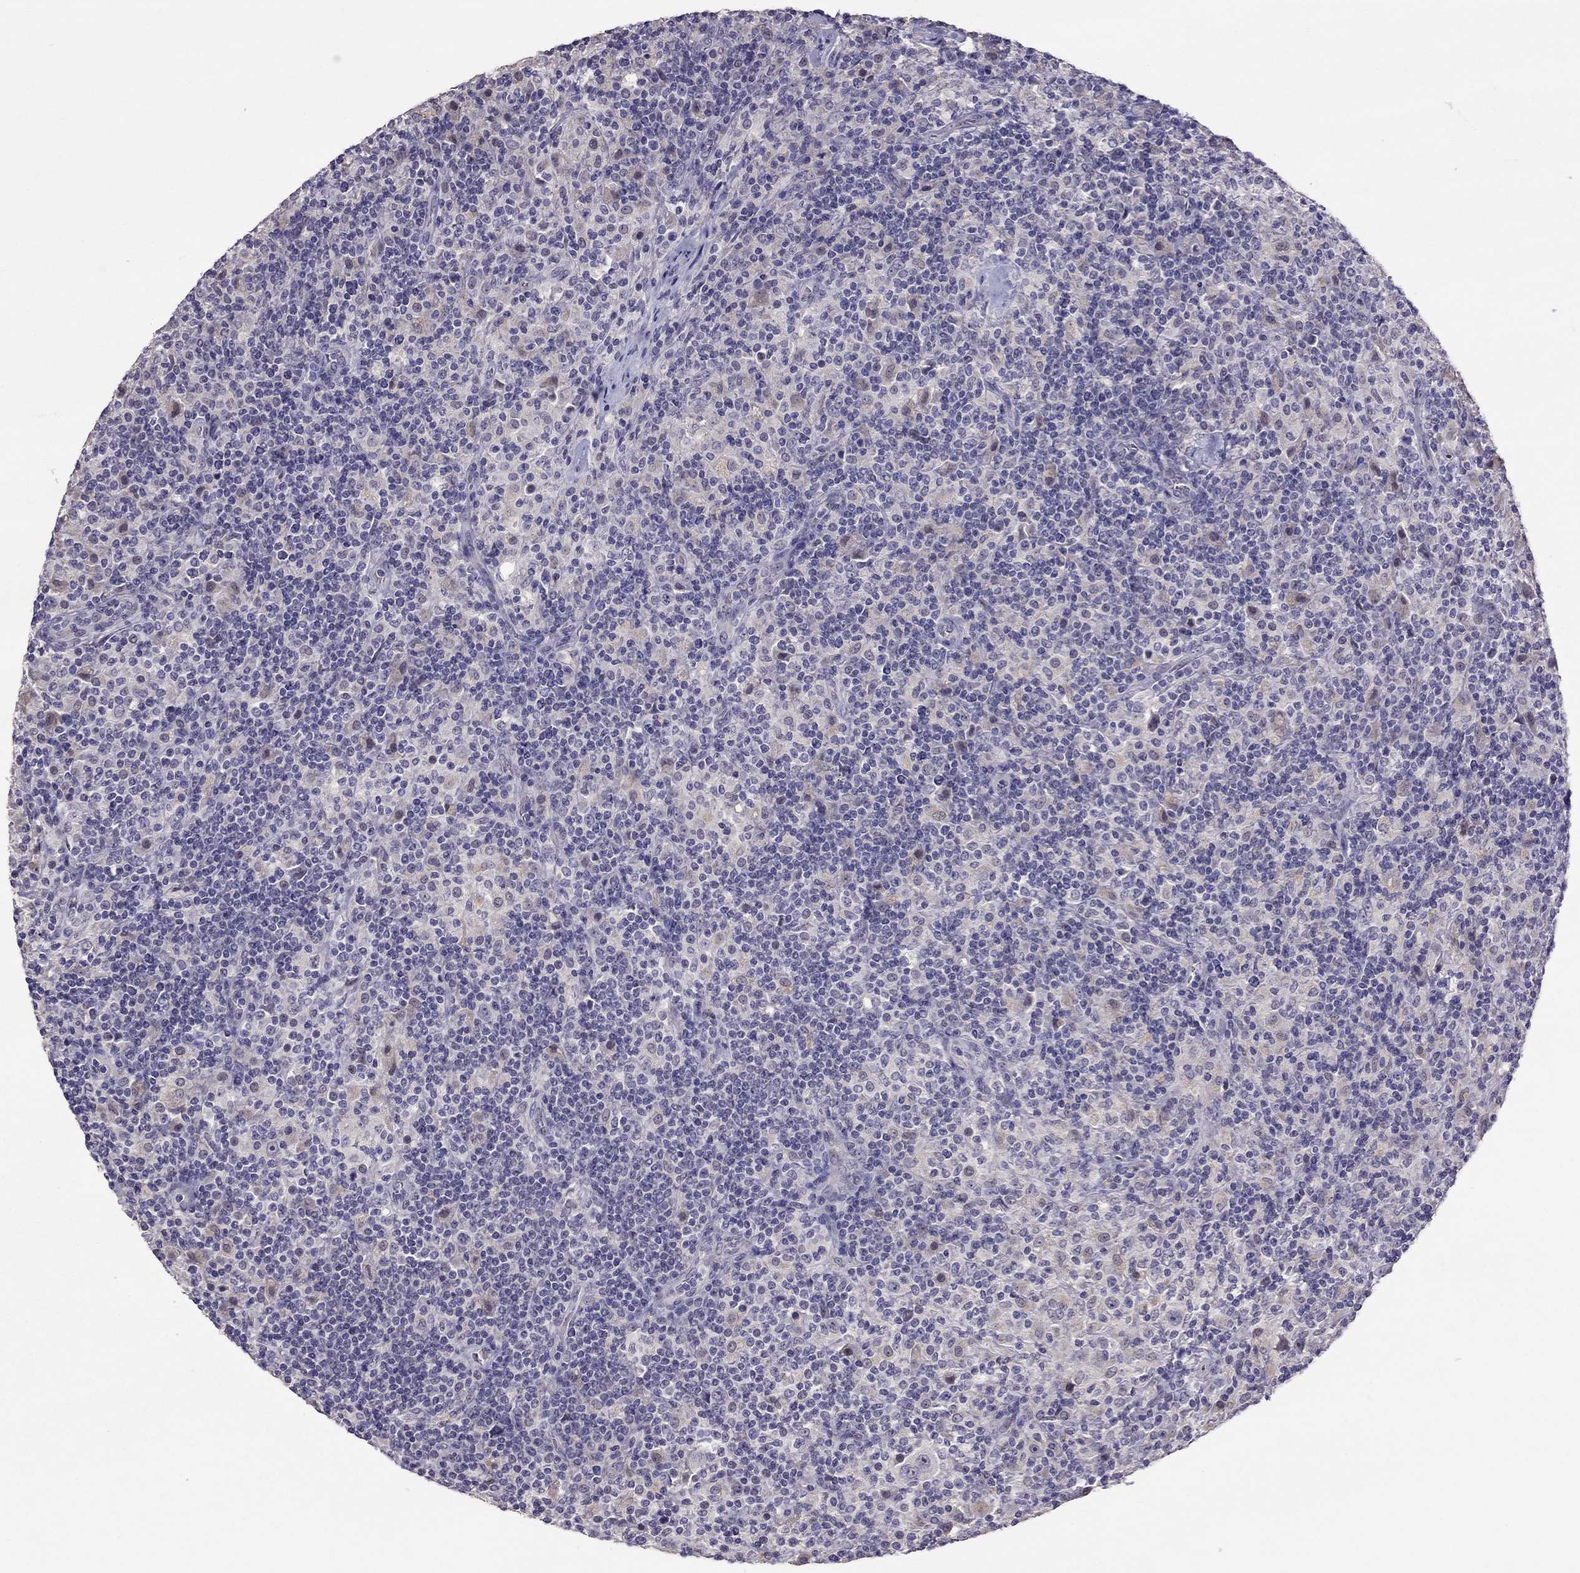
{"staining": {"intensity": "negative", "quantity": "none", "location": "none"}, "tissue": "lymphoma", "cell_type": "Tumor cells", "image_type": "cancer", "snomed": [{"axis": "morphology", "description": "Hodgkin's disease, NOS"}, {"axis": "topography", "description": "Lymph node"}], "caption": "Tumor cells show no significant expression in lymphoma.", "gene": "LRRC46", "patient": {"sex": "male", "age": 70}}